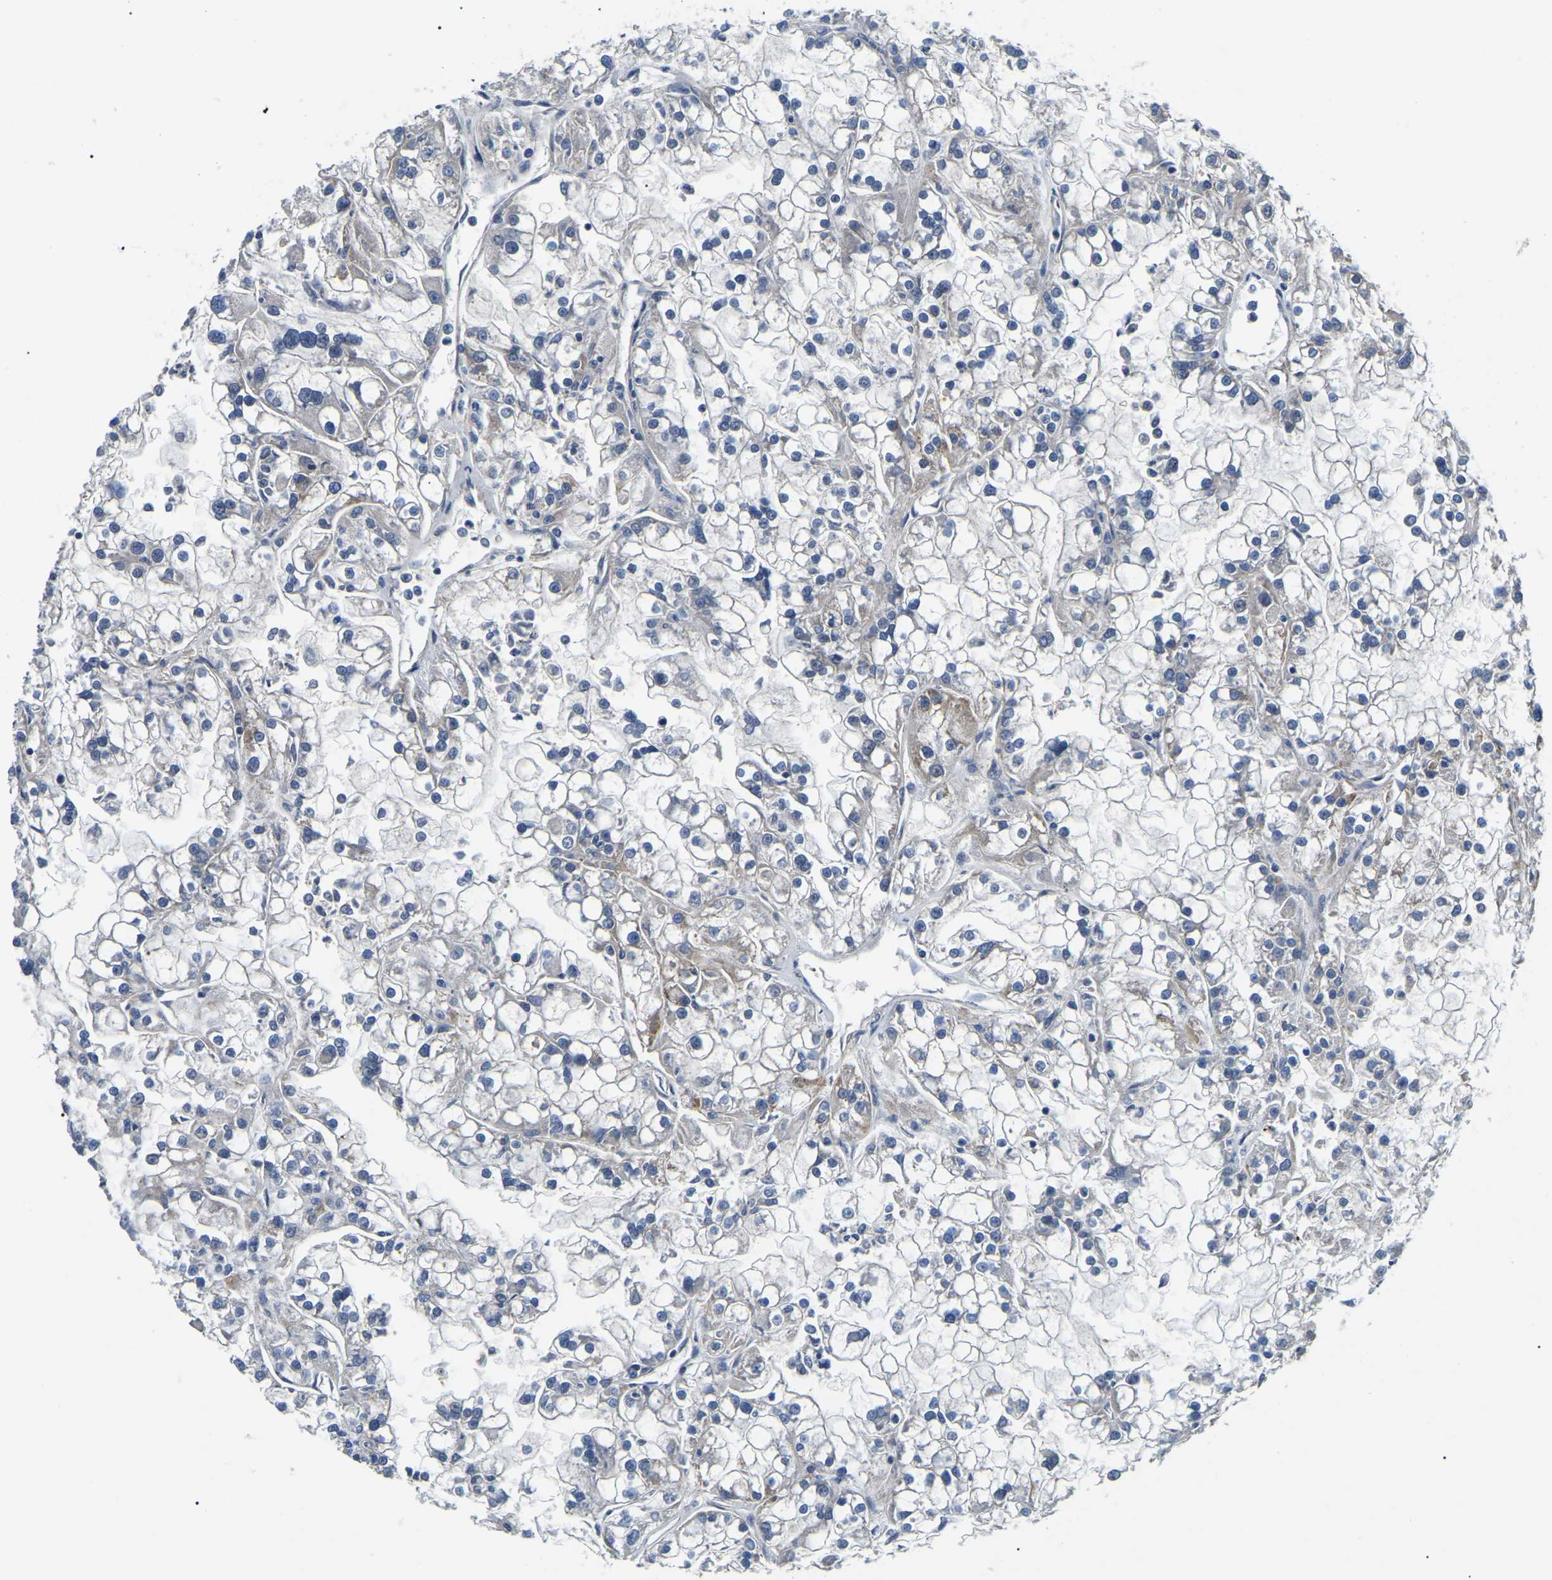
{"staining": {"intensity": "moderate", "quantity": "<25%", "location": "cytoplasmic/membranous"}, "tissue": "renal cancer", "cell_type": "Tumor cells", "image_type": "cancer", "snomed": [{"axis": "morphology", "description": "Adenocarcinoma, NOS"}, {"axis": "topography", "description": "Kidney"}], "caption": "The photomicrograph shows staining of renal cancer, revealing moderate cytoplasmic/membranous protein positivity (brown color) within tumor cells.", "gene": "PPM1E", "patient": {"sex": "female", "age": 52}}